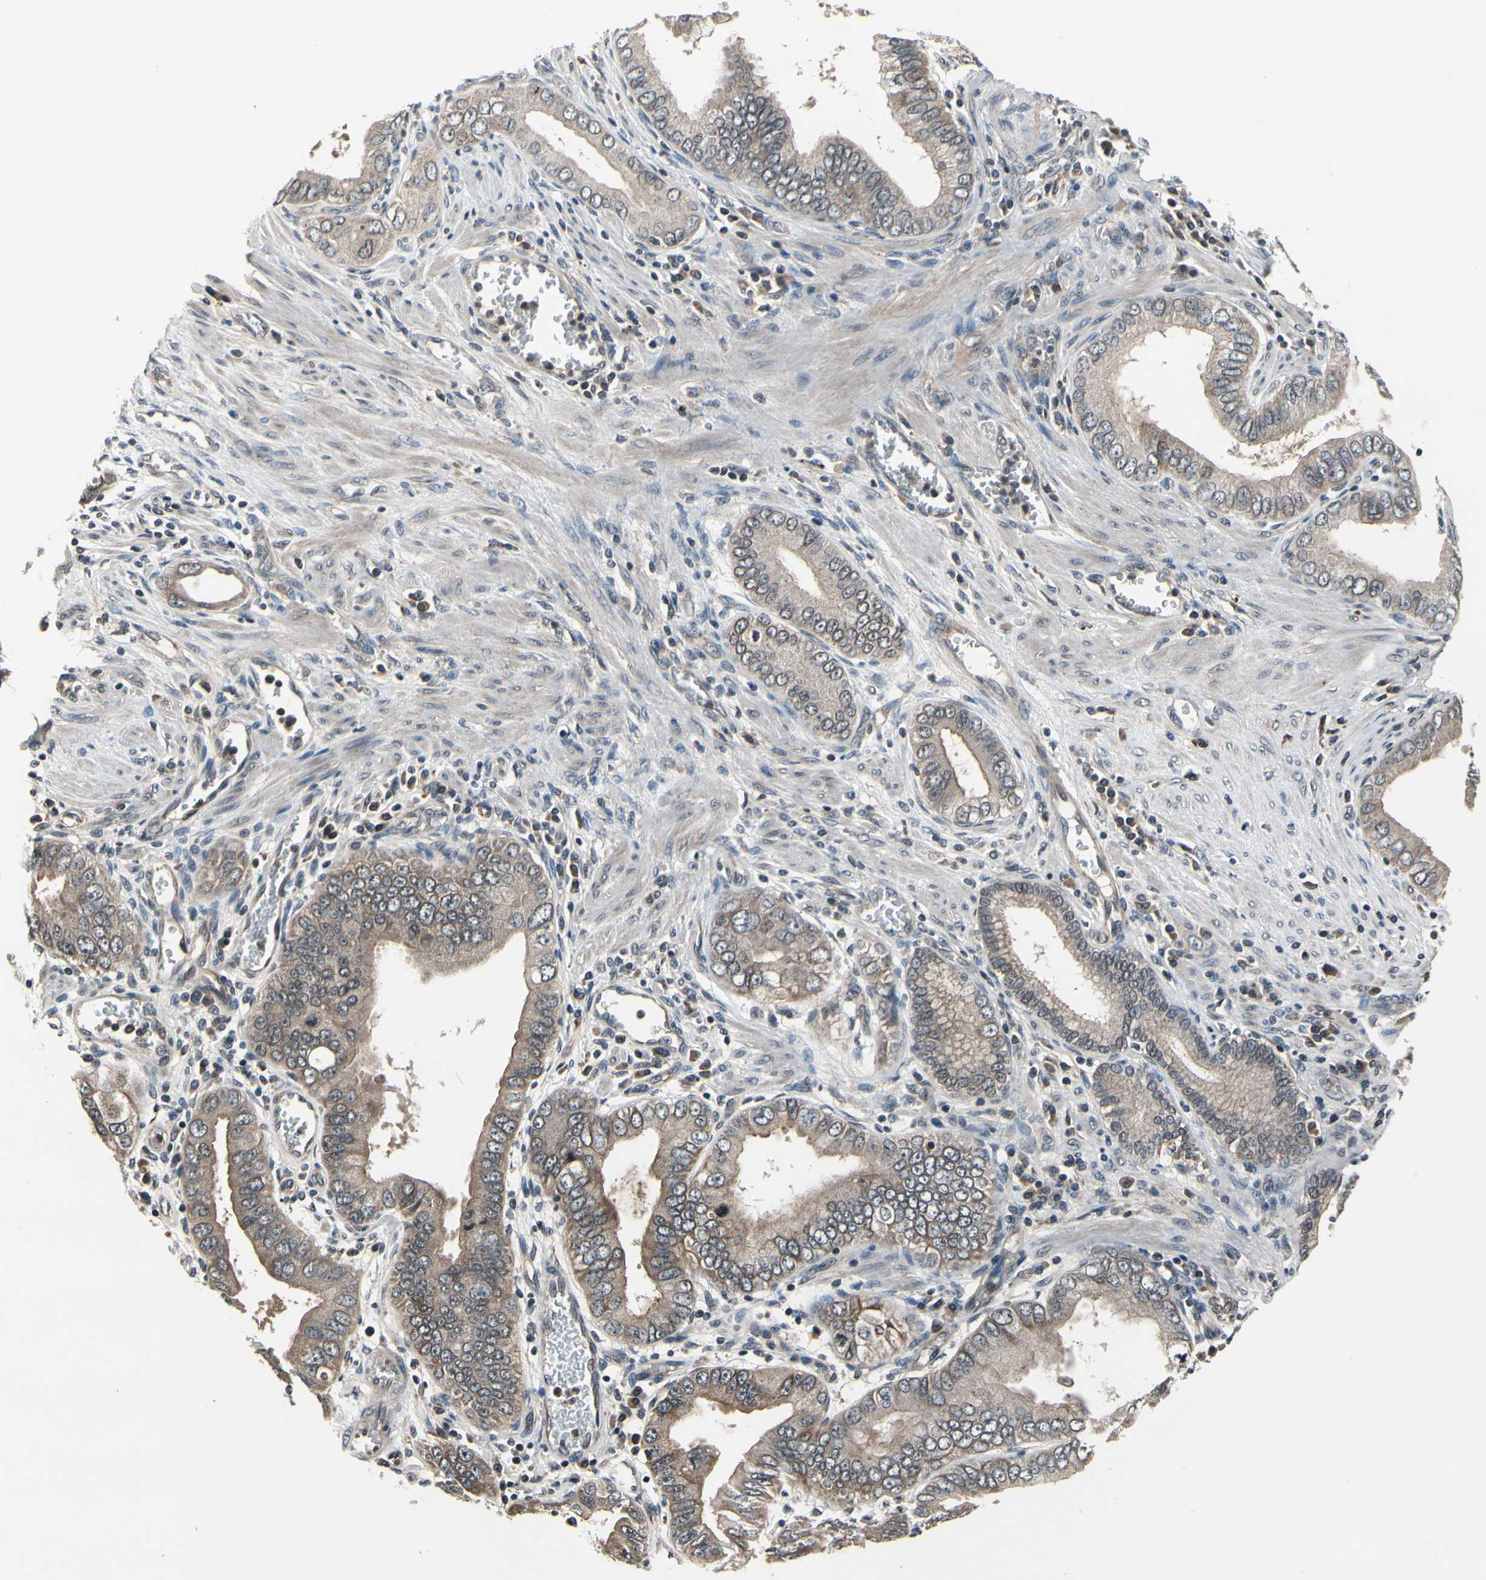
{"staining": {"intensity": "moderate", "quantity": ">75%", "location": "cytoplasmic/membranous"}, "tissue": "pancreatic cancer", "cell_type": "Tumor cells", "image_type": "cancer", "snomed": [{"axis": "morphology", "description": "Normal tissue, NOS"}, {"axis": "topography", "description": "Lymph node"}], "caption": "Brown immunohistochemical staining in pancreatic cancer exhibits moderate cytoplasmic/membranous positivity in approximately >75% of tumor cells.", "gene": "MBTPS2", "patient": {"sex": "male", "age": 50}}